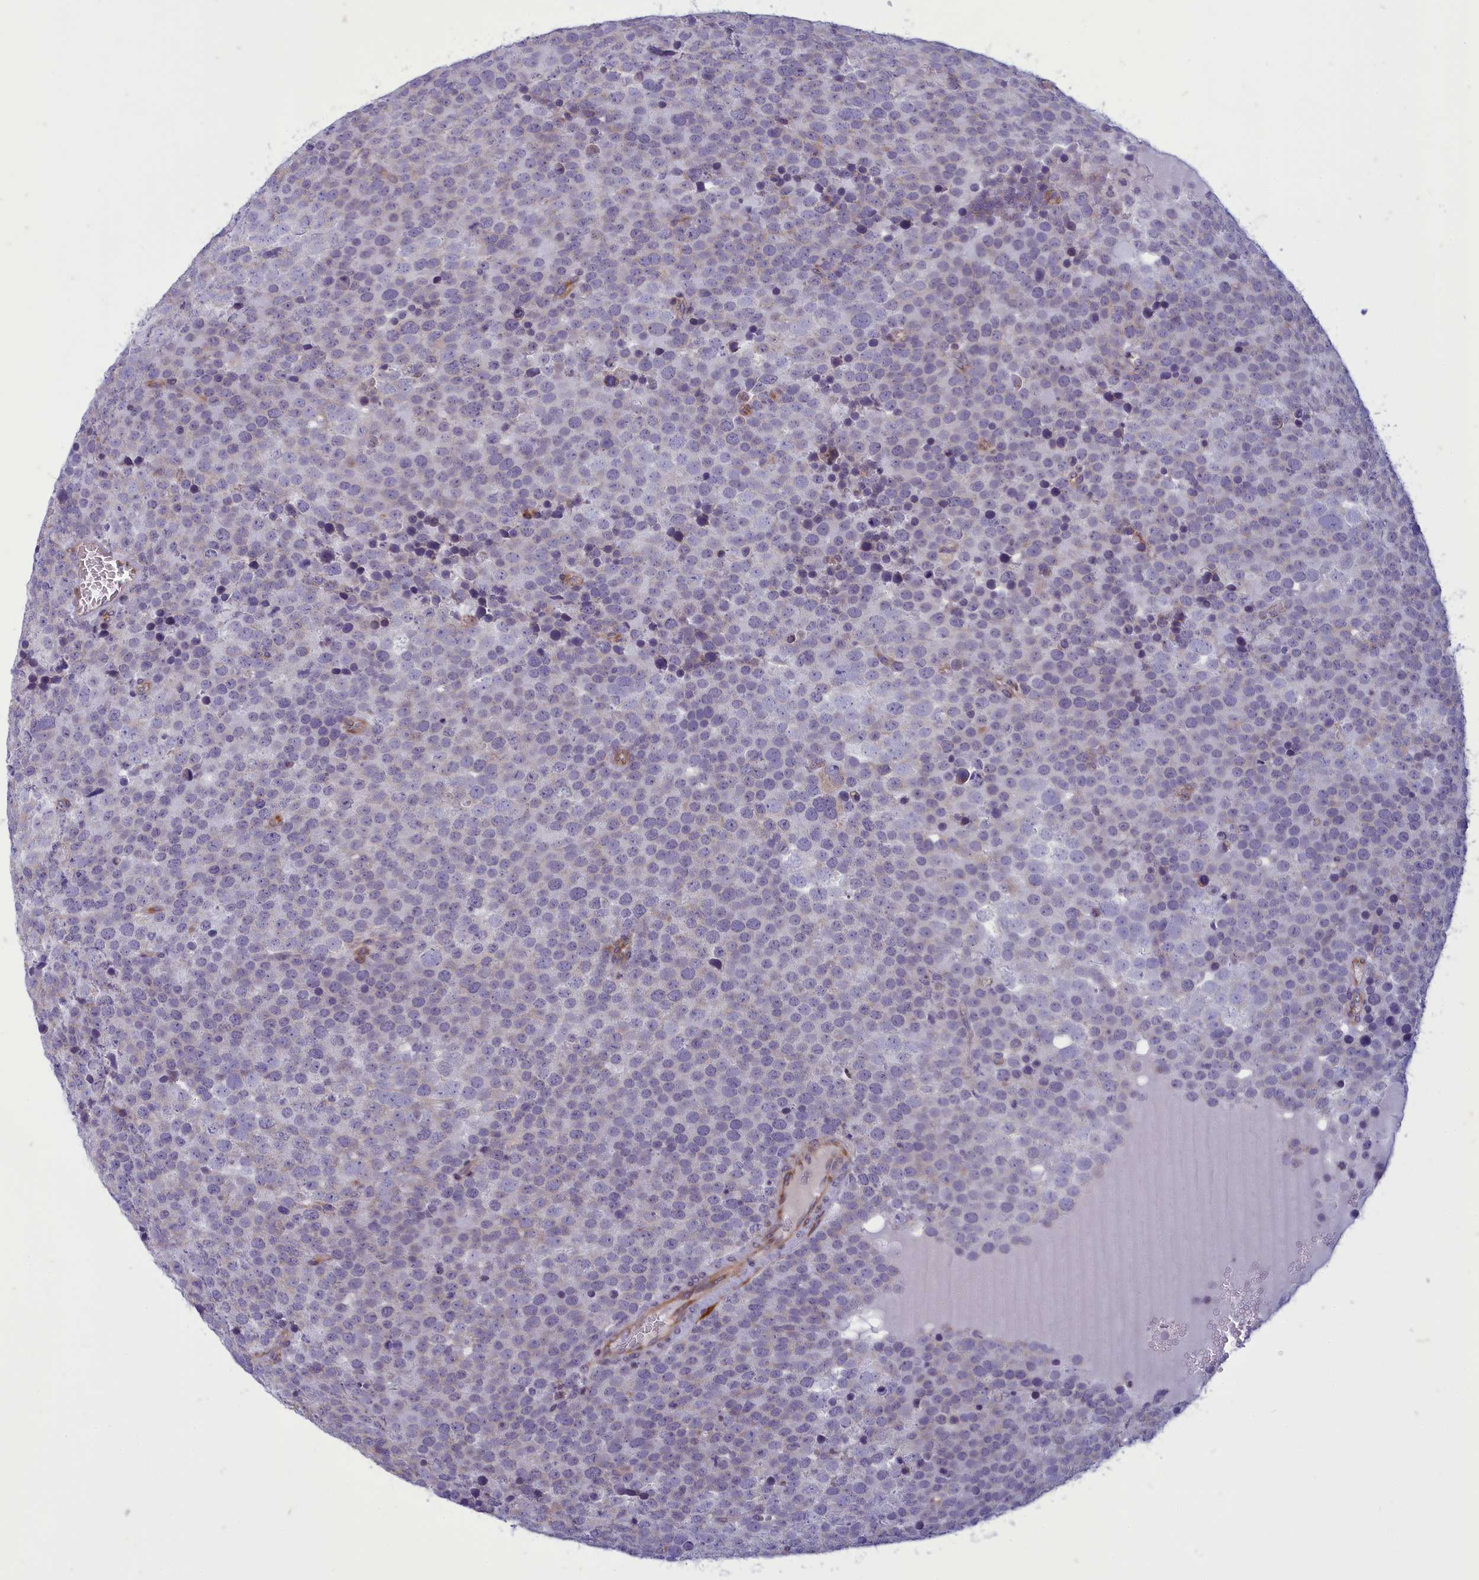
{"staining": {"intensity": "negative", "quantity": "none", "location": "none"}, "tissue": "testis cancer", "cell_type": "Tumor cells", "image_type": "cancer", "snomed": [{"axis": "morphology", "description": "Seminoma, NOS"}, {"axis": "topography", "description": "Testis"}], "caption": "Immunohistochemical staining of human testis cancer demonstrates no significant staining in tumor cells.", "gene": "CENATAC", "patient": {"sex": "male", "age": 71}}